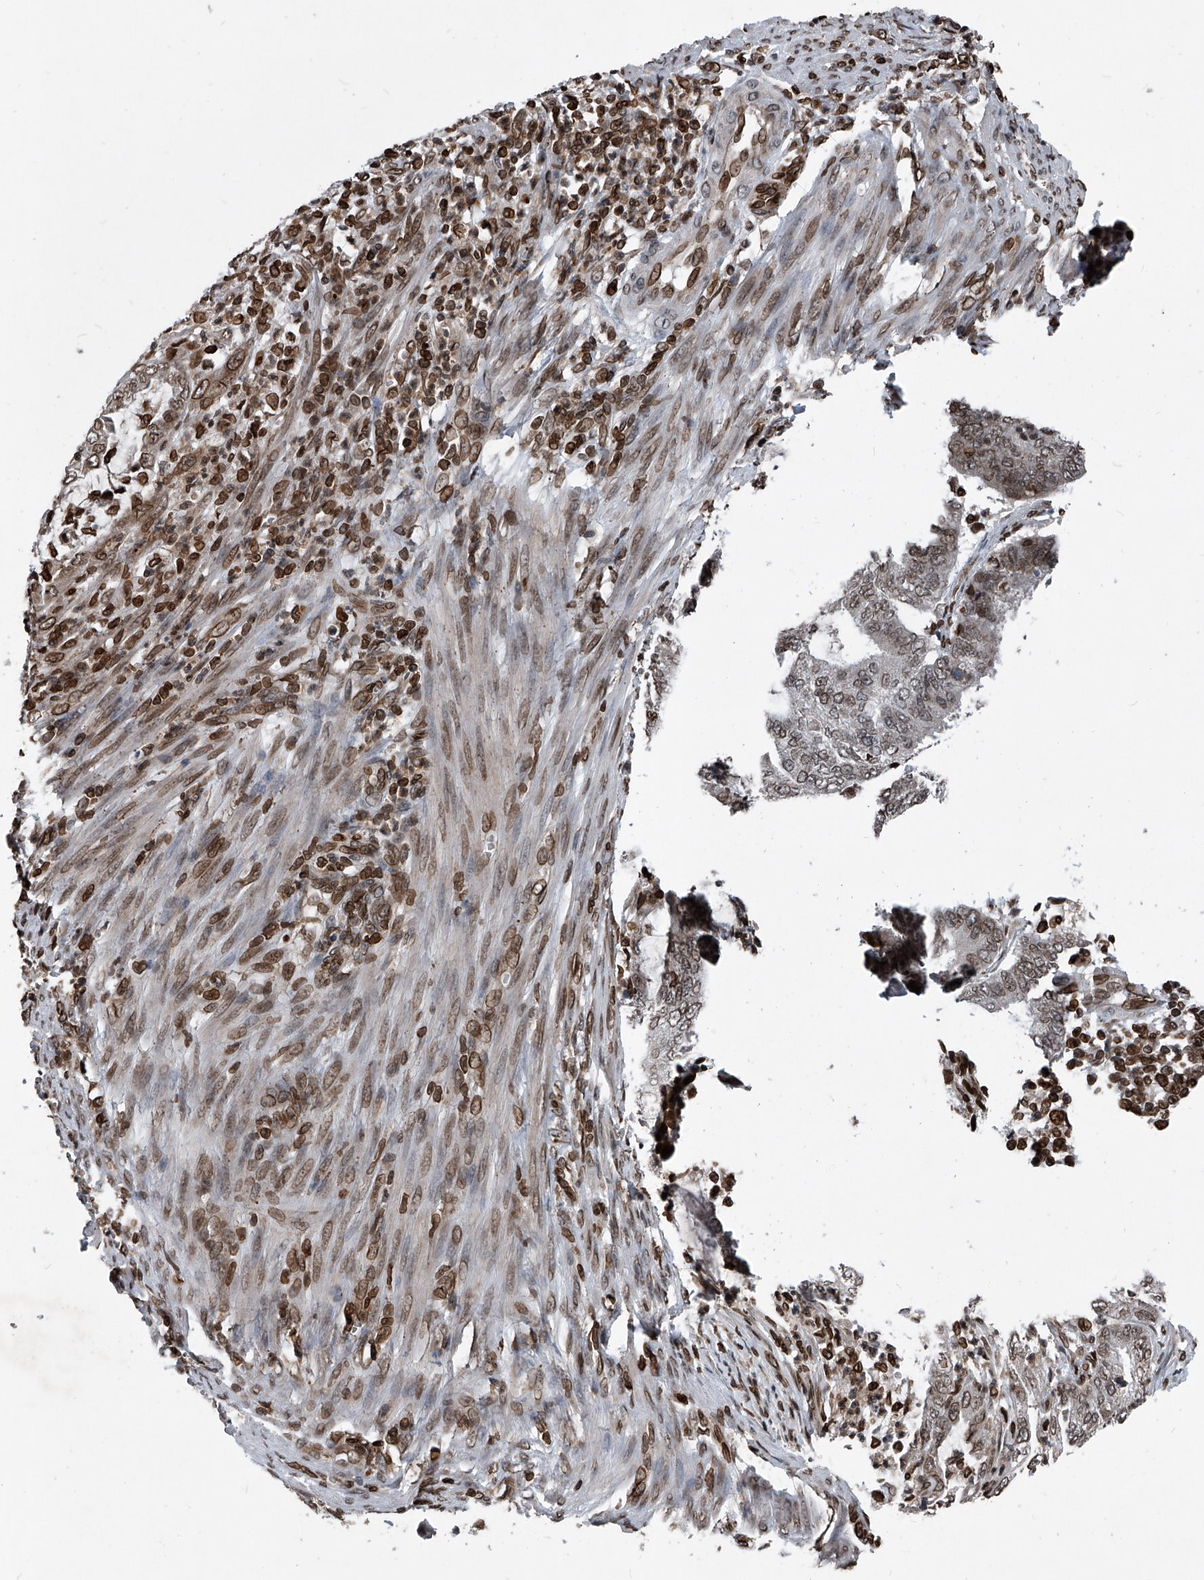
{"staining": {"intensity": "moderate", "quantity": ">75%", "location": "cytoplasmic/membranous,nuclear"}, "tissue": "endometrial cancer", "cell_type": "Tumor cells", "image_type": "cancer", "snomed": [{"axis": "morphology", "description": "Adenocarcinoma, NOS"}, {"axis": "topography", "description": "Endometrium"}], "caption": "Immunohistochemical staining of human adenocarcinoma (endometrial) demonstrates medium levels of moderate cytoplasmic/membranous and nuclear protein positivity in about >75% of tumor cells.", "gene": "PHF20", "patient": {"sex": "female", "age": 49}}